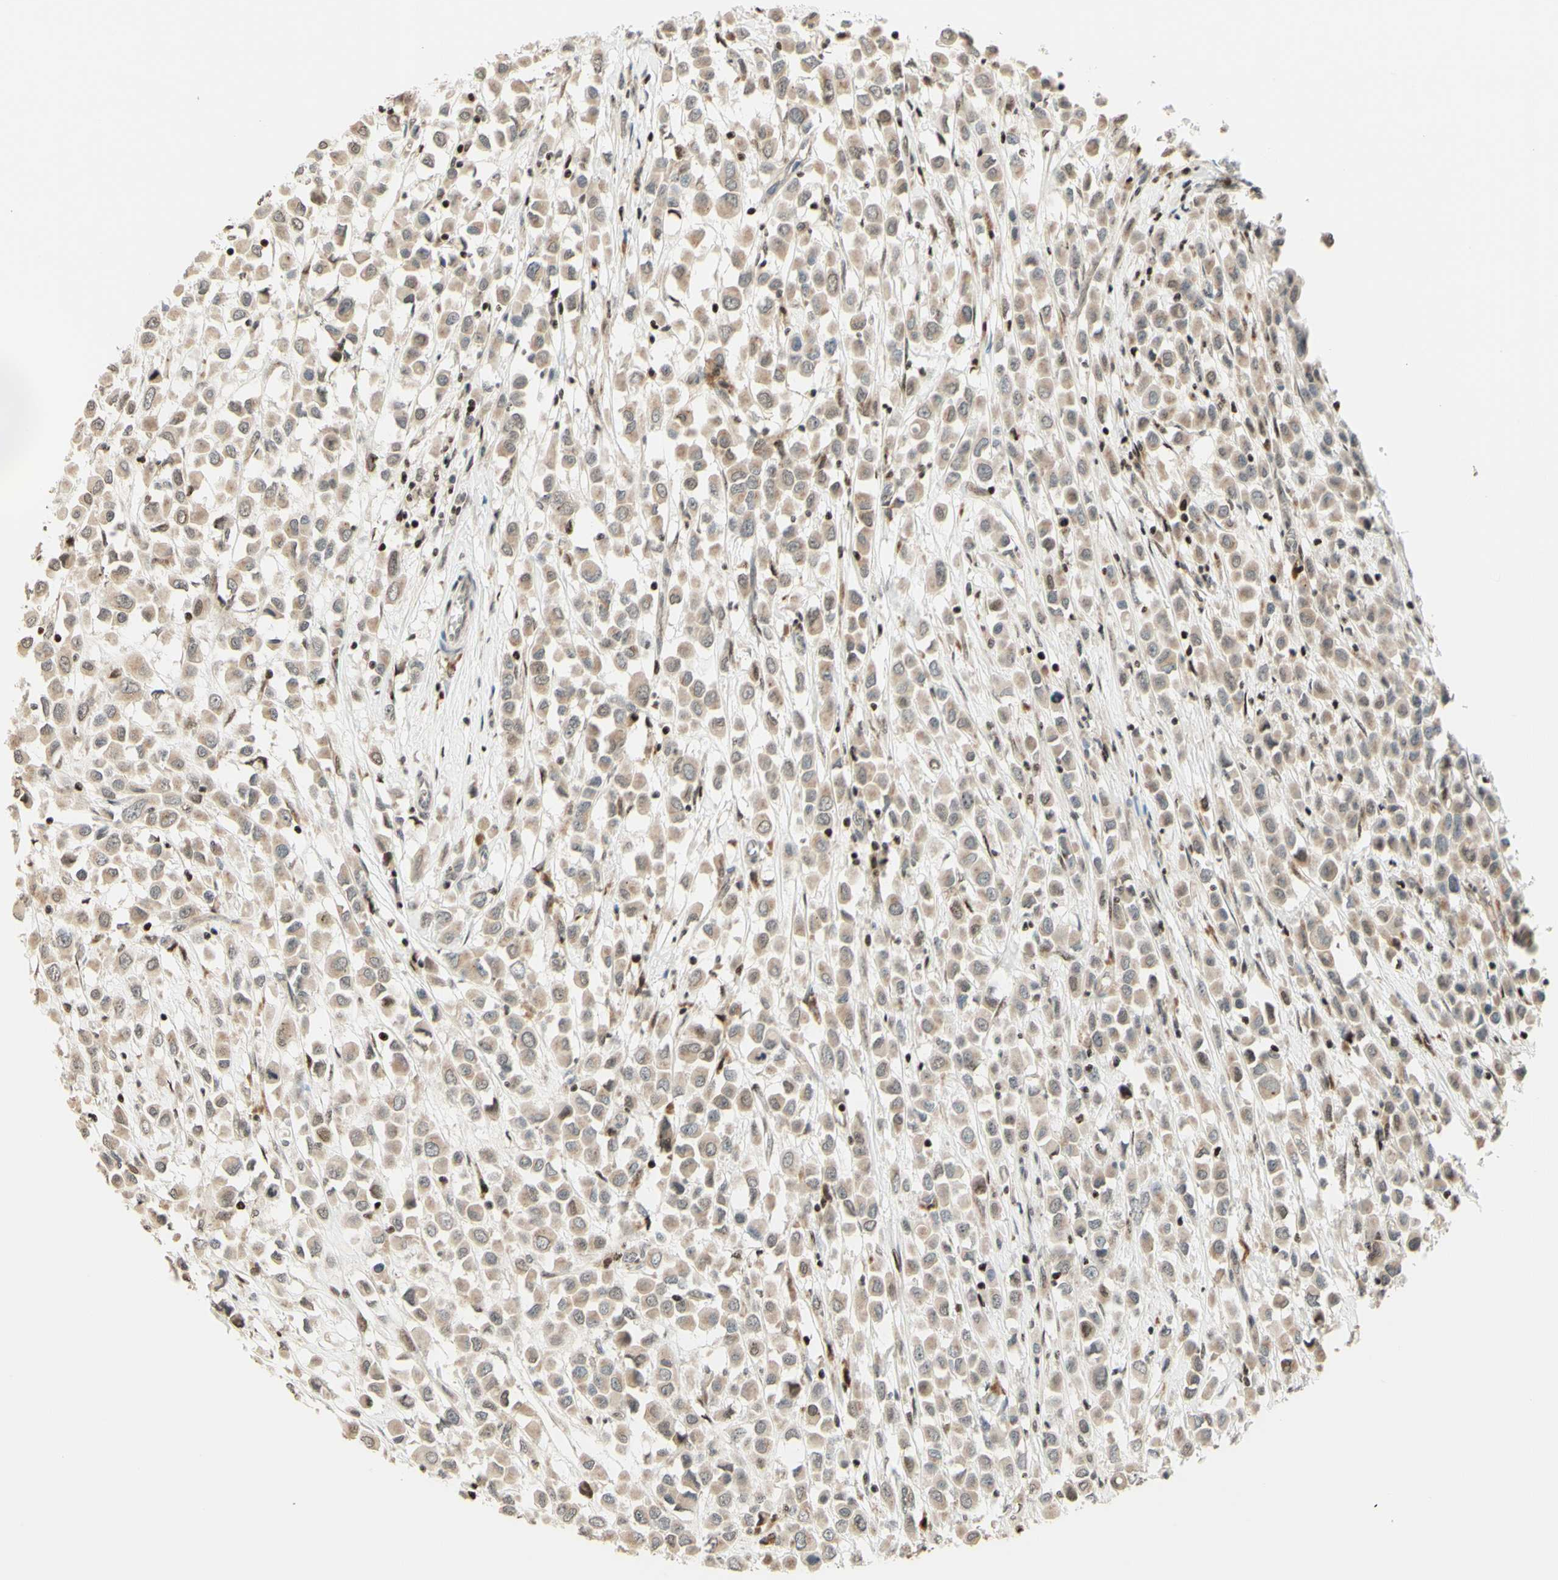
{"staining": {"intensity": "weak", "quantity": ">75%", "location": "cytoplasmic/membranous"}, "tissue": "breast cancer", "cell_type": "Tumor cells", "image_type": "cancer", "snomed": [{"axis": "morphology", "description": "Duct carcinoma"}, {"axis": "topography", "description": "Breast"}], "caption": "Approximately >75% of tumor cells in breast cancer demonstrate weak cytoplasmic/membranous protein staining as visualized by brown immunohistochemical staining.", "gene": "CDKL5", "patient": {"sex": "female", "age": 61}}